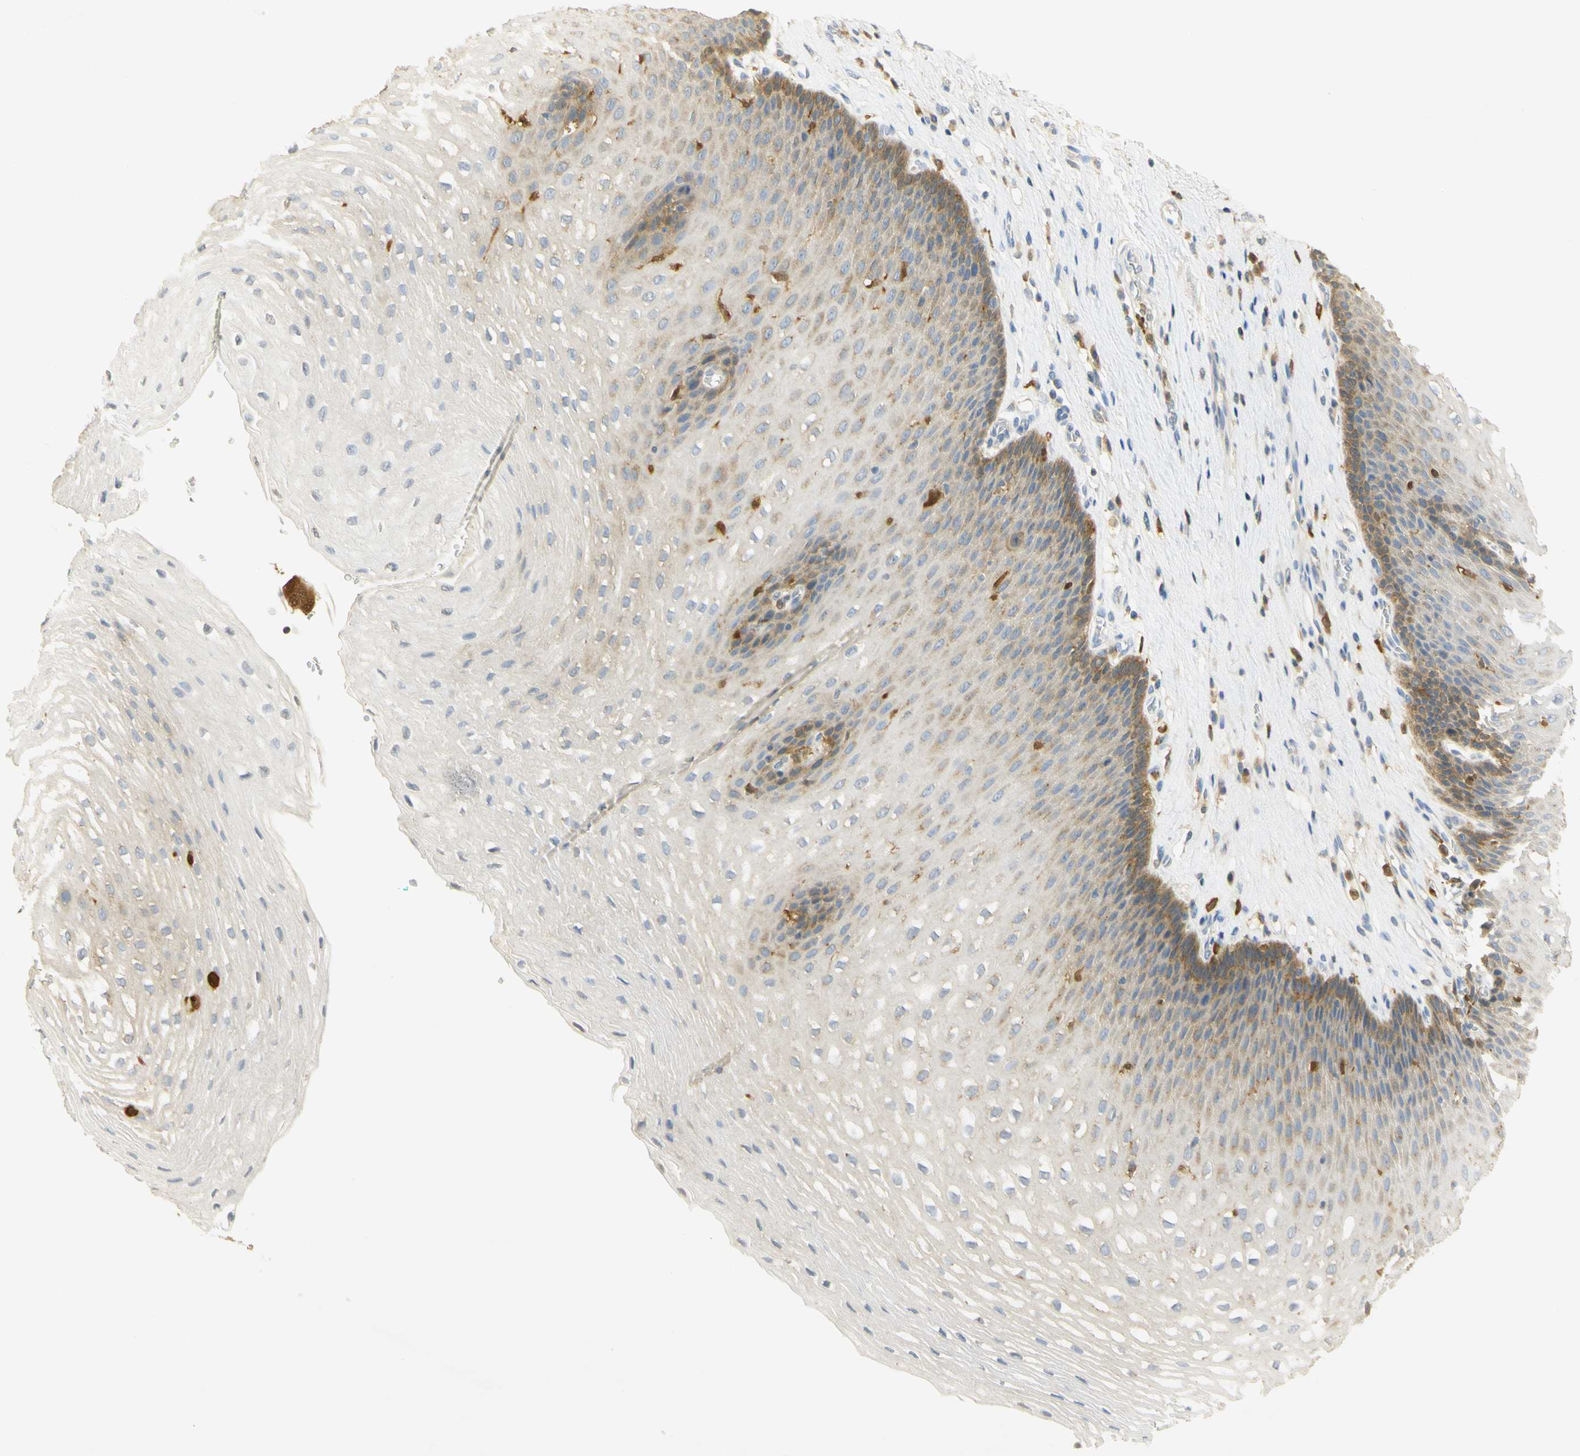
{"staining": {"intensity": "moderate", "quantity": "<25%", "location": "cytoplasmic/membranous"}, "tissue": "esophagus", "cell_type": "Squamous epithelial cells", "image_type": "normal", "snomed": [{"axis": "morphology", "description": "Normal tissue, NOS"}, {"axis": "topography", "description": "Esophagus"}], "caption": "Immunohistochemical staining of unremarkable esophagus reveals <25% levels of moderate cytoplasmic/membranous protein expression in about <25% of squamous epithelial cells.", "gene": "PAK1", "patient": {"sex": "male", "age": 48}}